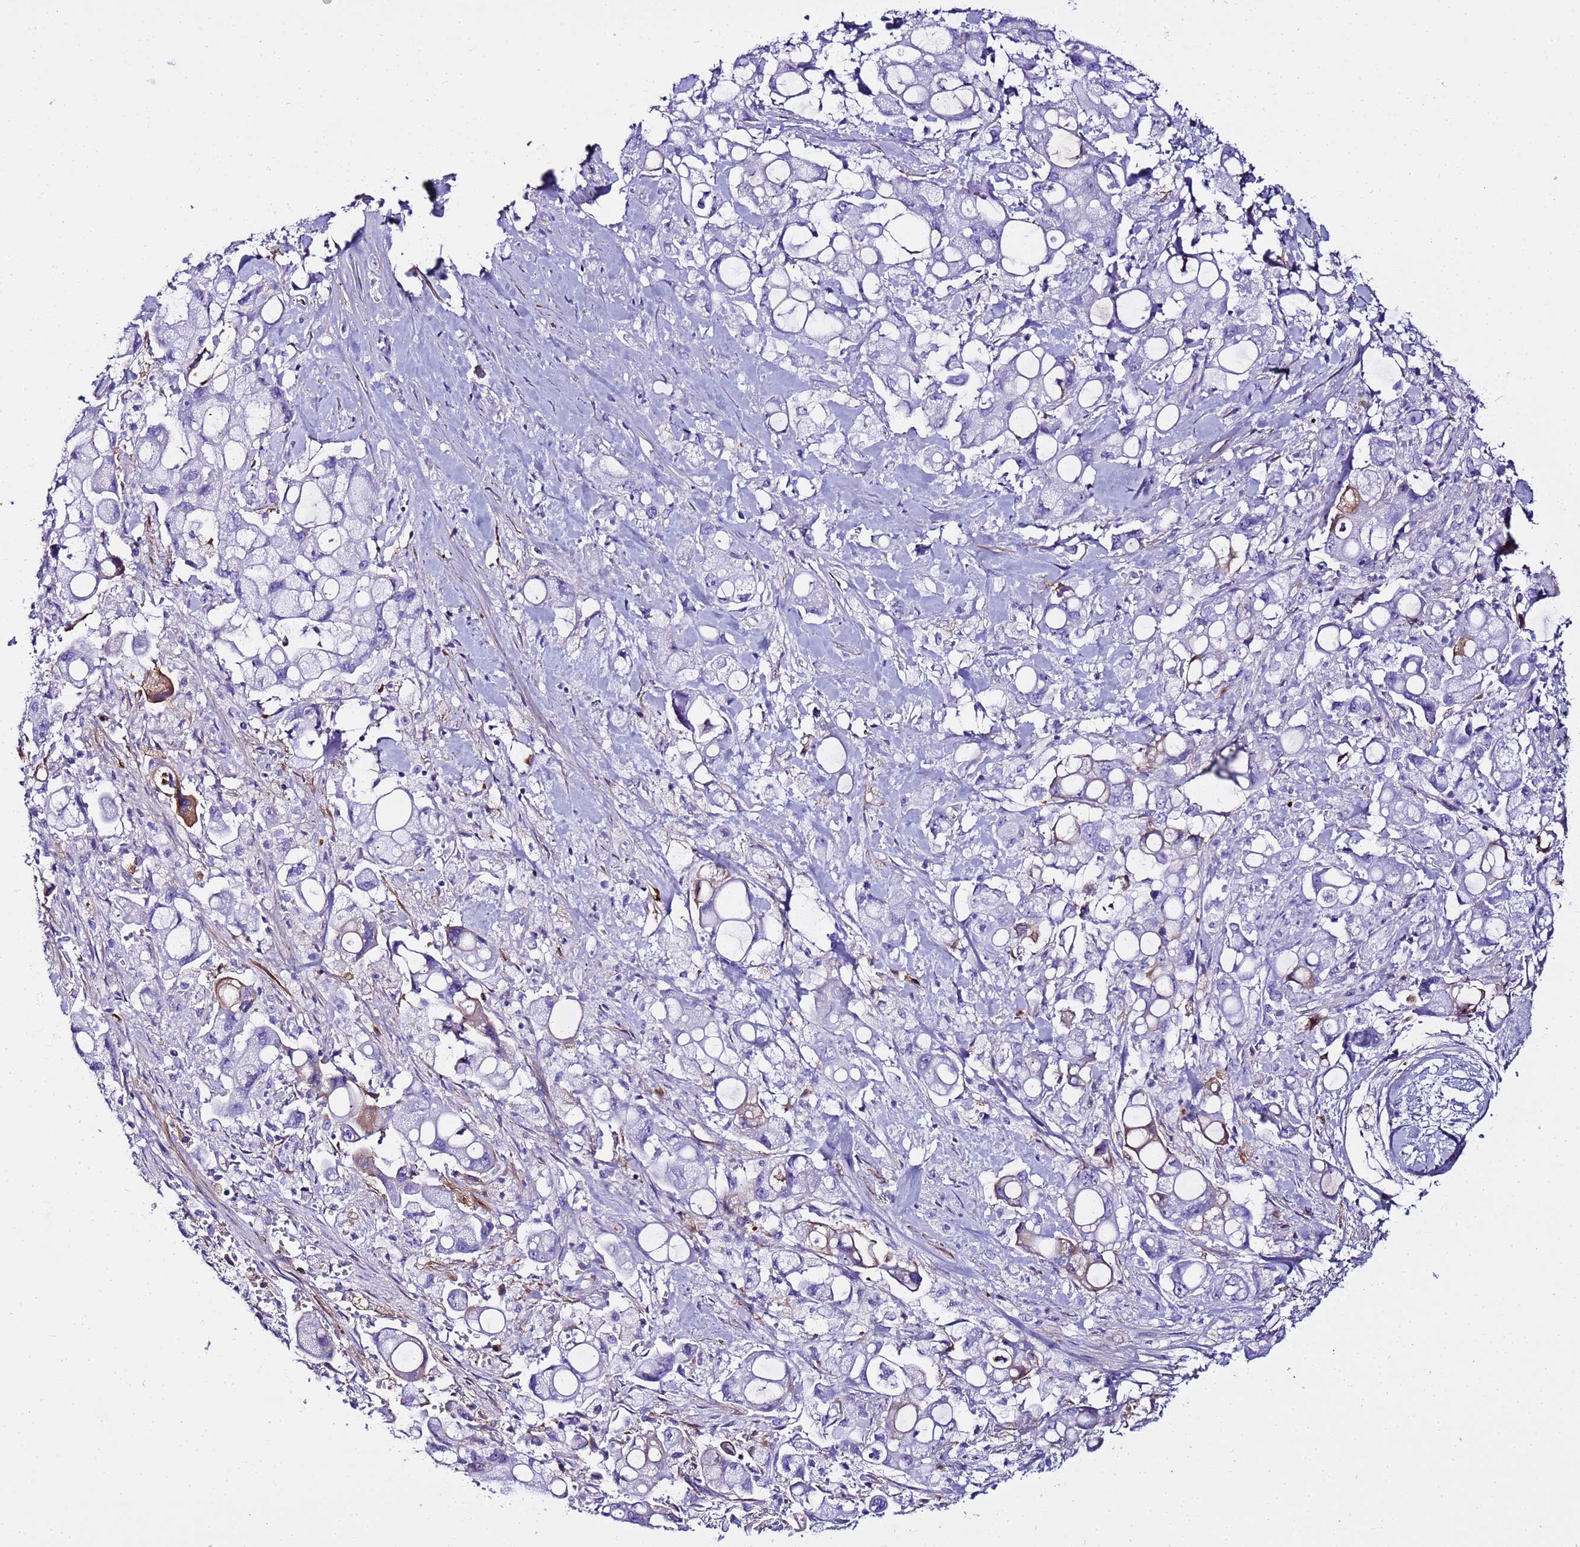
{"staining": {"intensity": "negative", "quantity": "none", "location": "none"}, "tissue": "pancreatic cancer", "cell_type": "Tumor cells", "image_type": "cancer", "snomed": [{"axis": "morphology", "description": "Adenocarcinoma, NOS"}, {"axis": "topography", "description": "Pancreas"}], "caption": "An immunohistochemistry (IHC) micrograph of pancreatic cancer is shown. There is no staining in tumor cells of pancreatic cancer.", "gene": "CFHR2", "patient": {"sex": "male", "age": 68}}